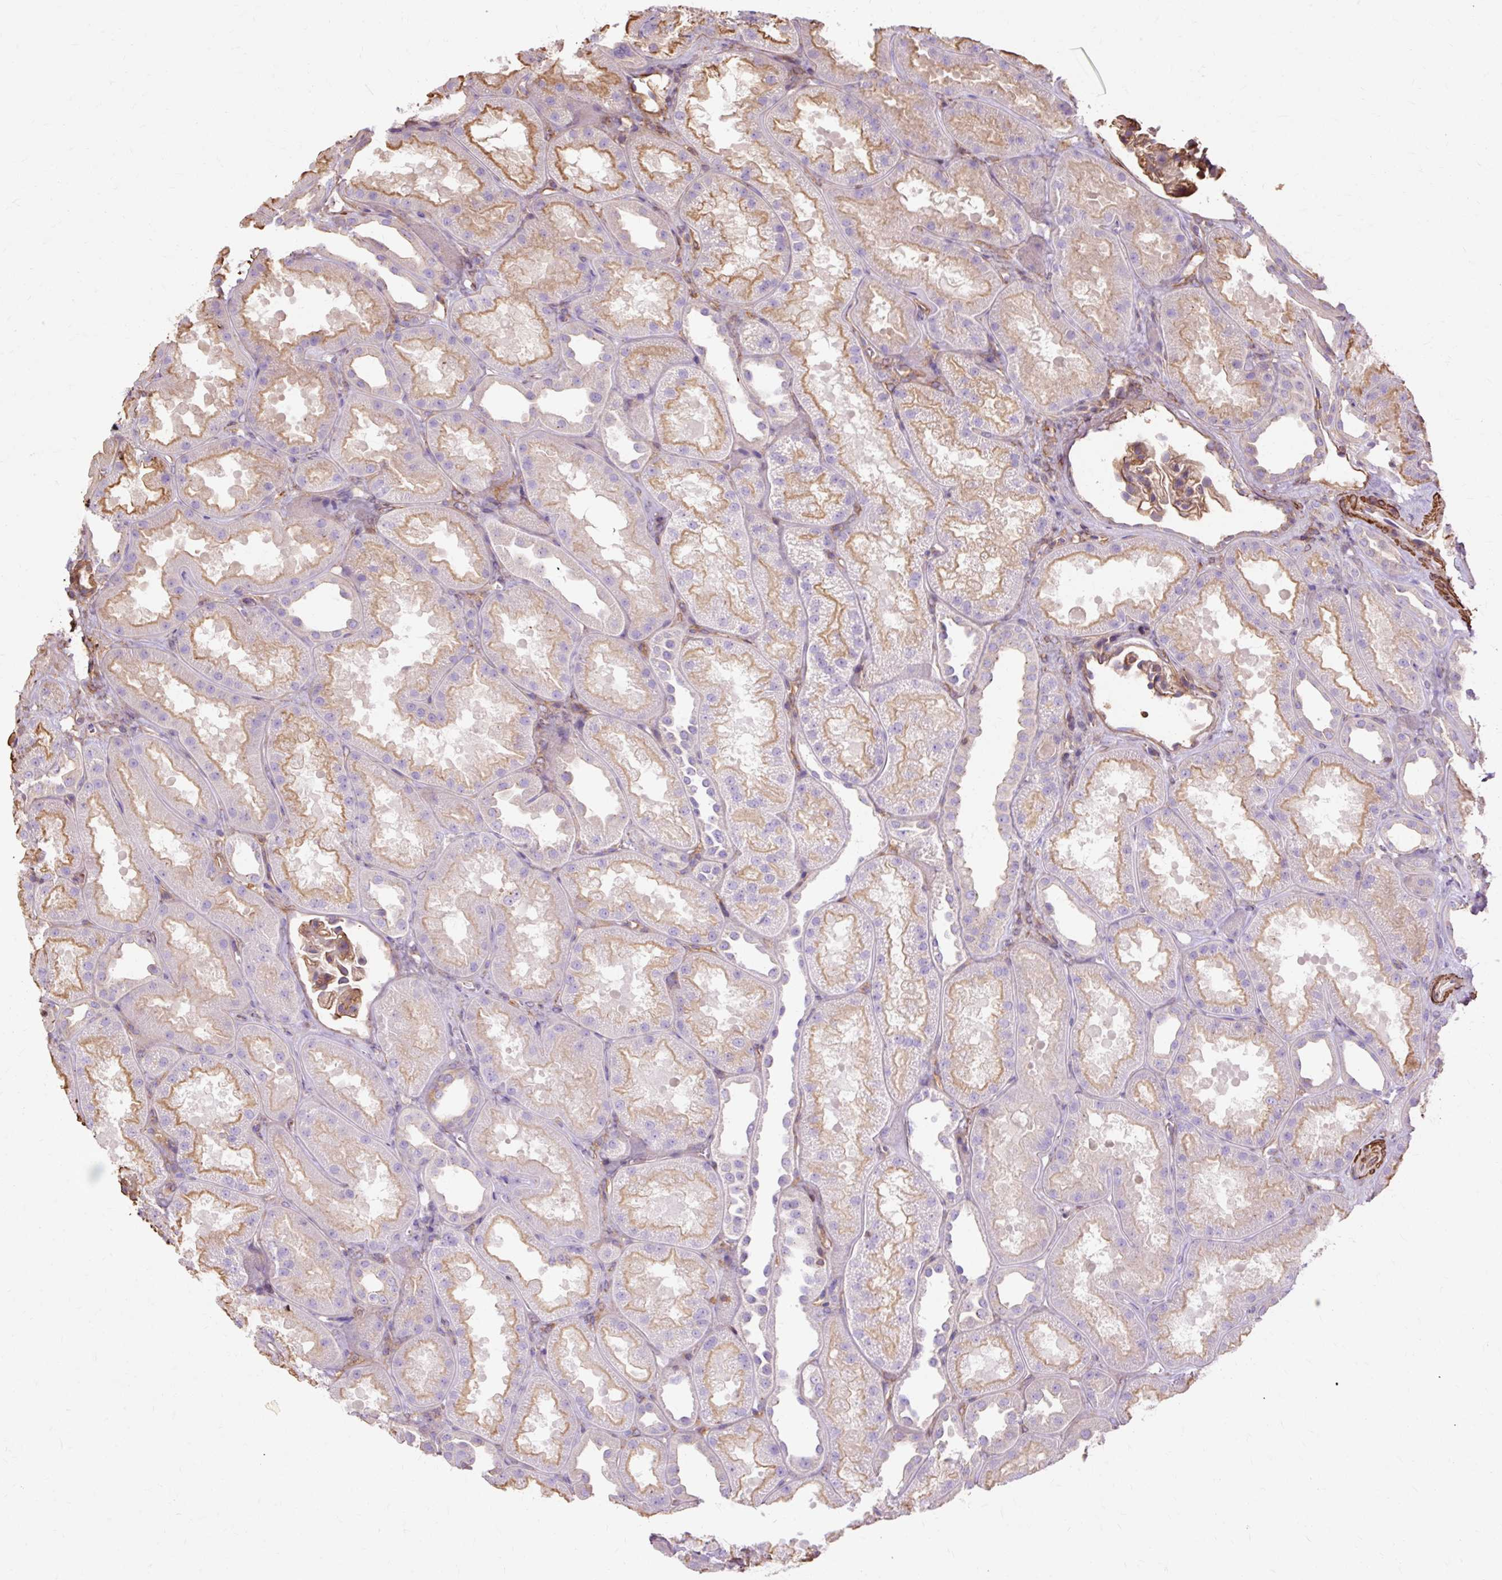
{"staining": {"intensity": "moderate", "quantity": ">75%", "location": "cytoplasmic/membranous"}, "tissue": "kidney", "cell_type": "Cells in glomeruli", "image_type": "normal", "snomed": [{"axis": "morphology", "description": "Normal tissue, NOS"}, {"axis": "topography", "description": "Kidney"}], "caption": "Approximately >75% of cells in glomeruli in normal kidney reveal moderate cytoplasmic/membranous protein positivity as visualized by brown immunohistochemical staining.", "gene": "TBC1D2B", "patient": {"sex": "male", "age": 61}}